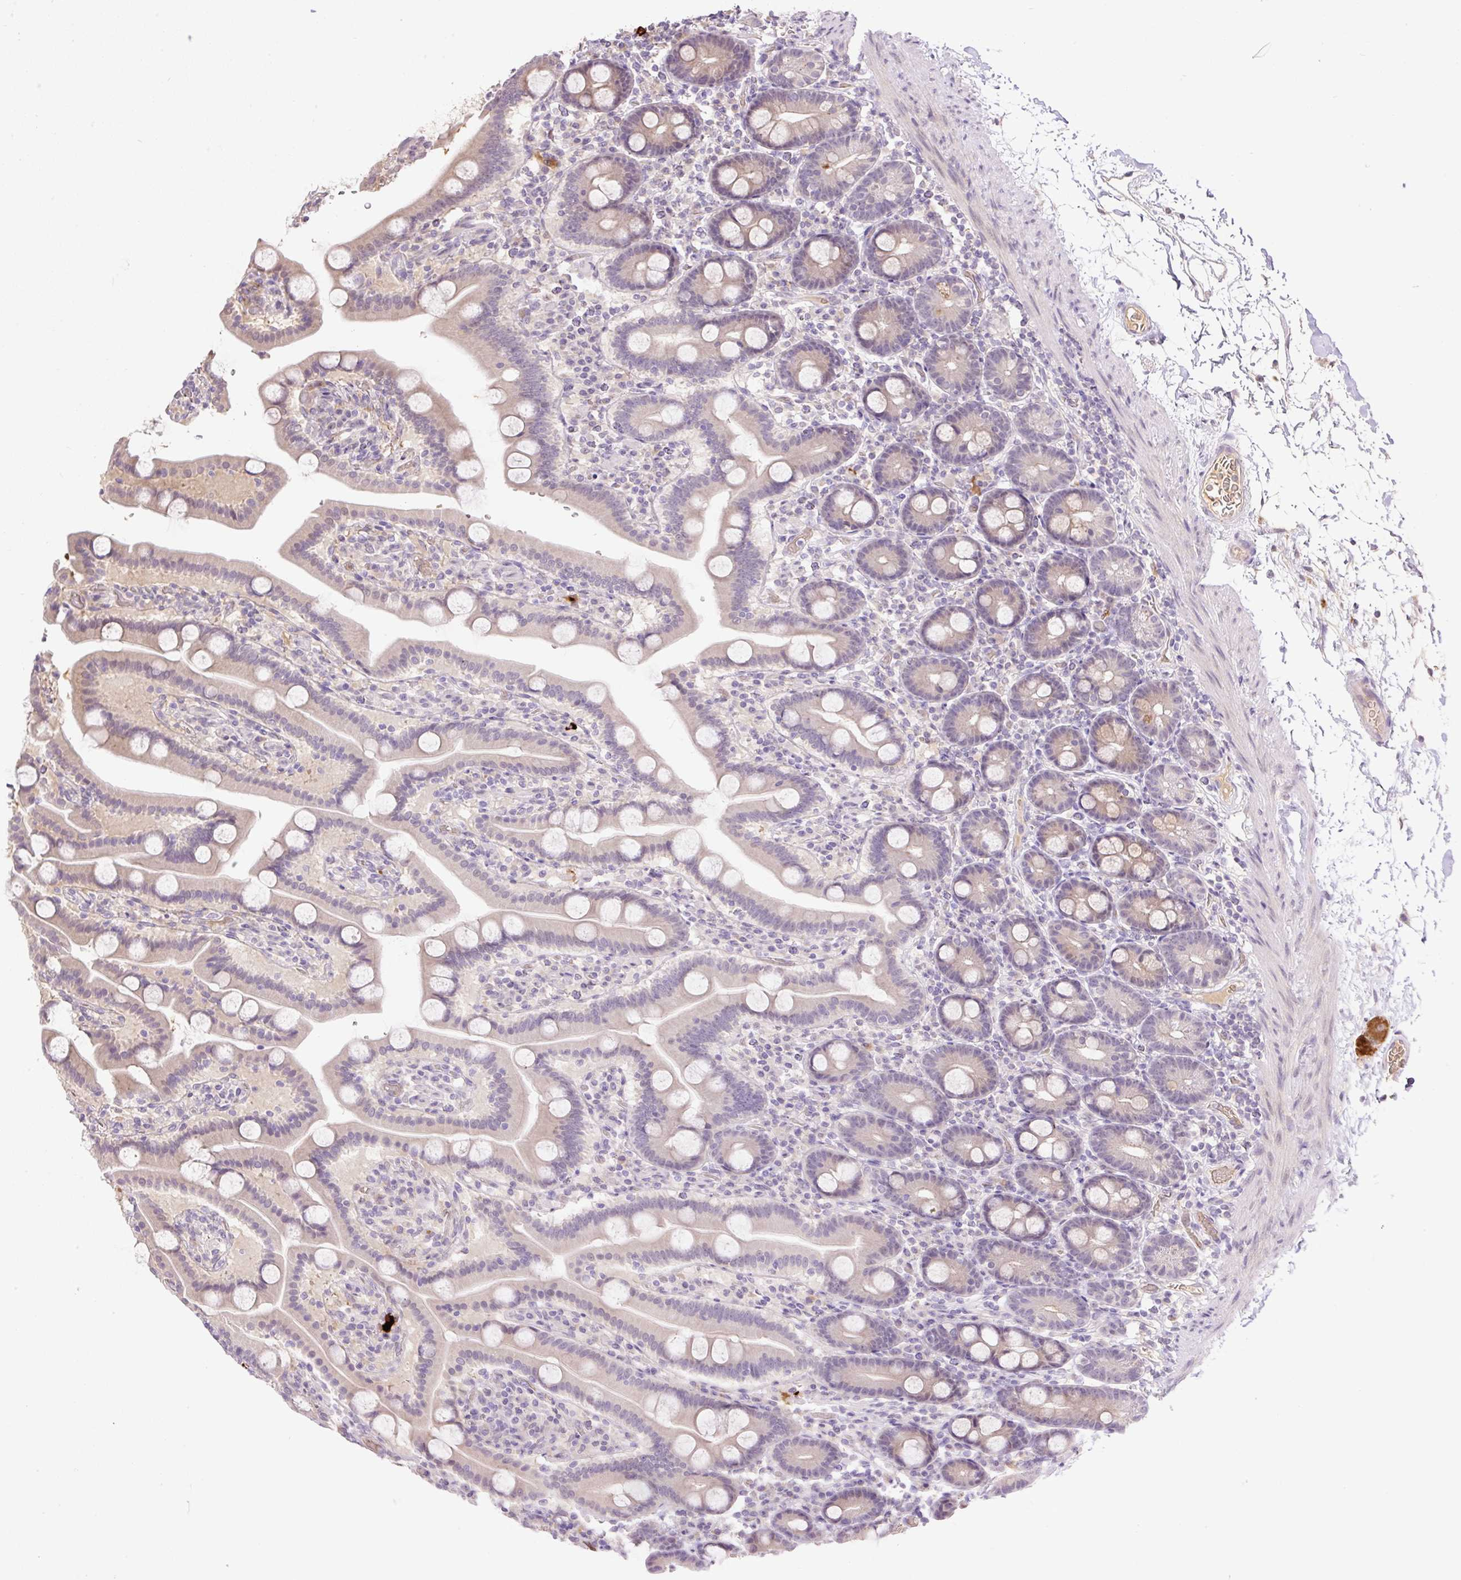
{"staining": {"intensity": "weak", "quantity": "25%-75%", "location": "cytoplasmic/membranous"}, "tissue": "duodenum", "cell_type": "Glandular cells", "image_type": "normal", "snomed": [{"axis": "morphology", "description": "Normal tissue, NOS"}, {"axis": "topography", "description": "Duodenum"}], "caption": "Immunohistochemical staining of benign human duodenum exhibits weak cytoplasmic/membranous protein expression in approximately 25%-75% of glandular cells.", "gene": "HABP4", "patient": {"sex": "male", "age": 55}}